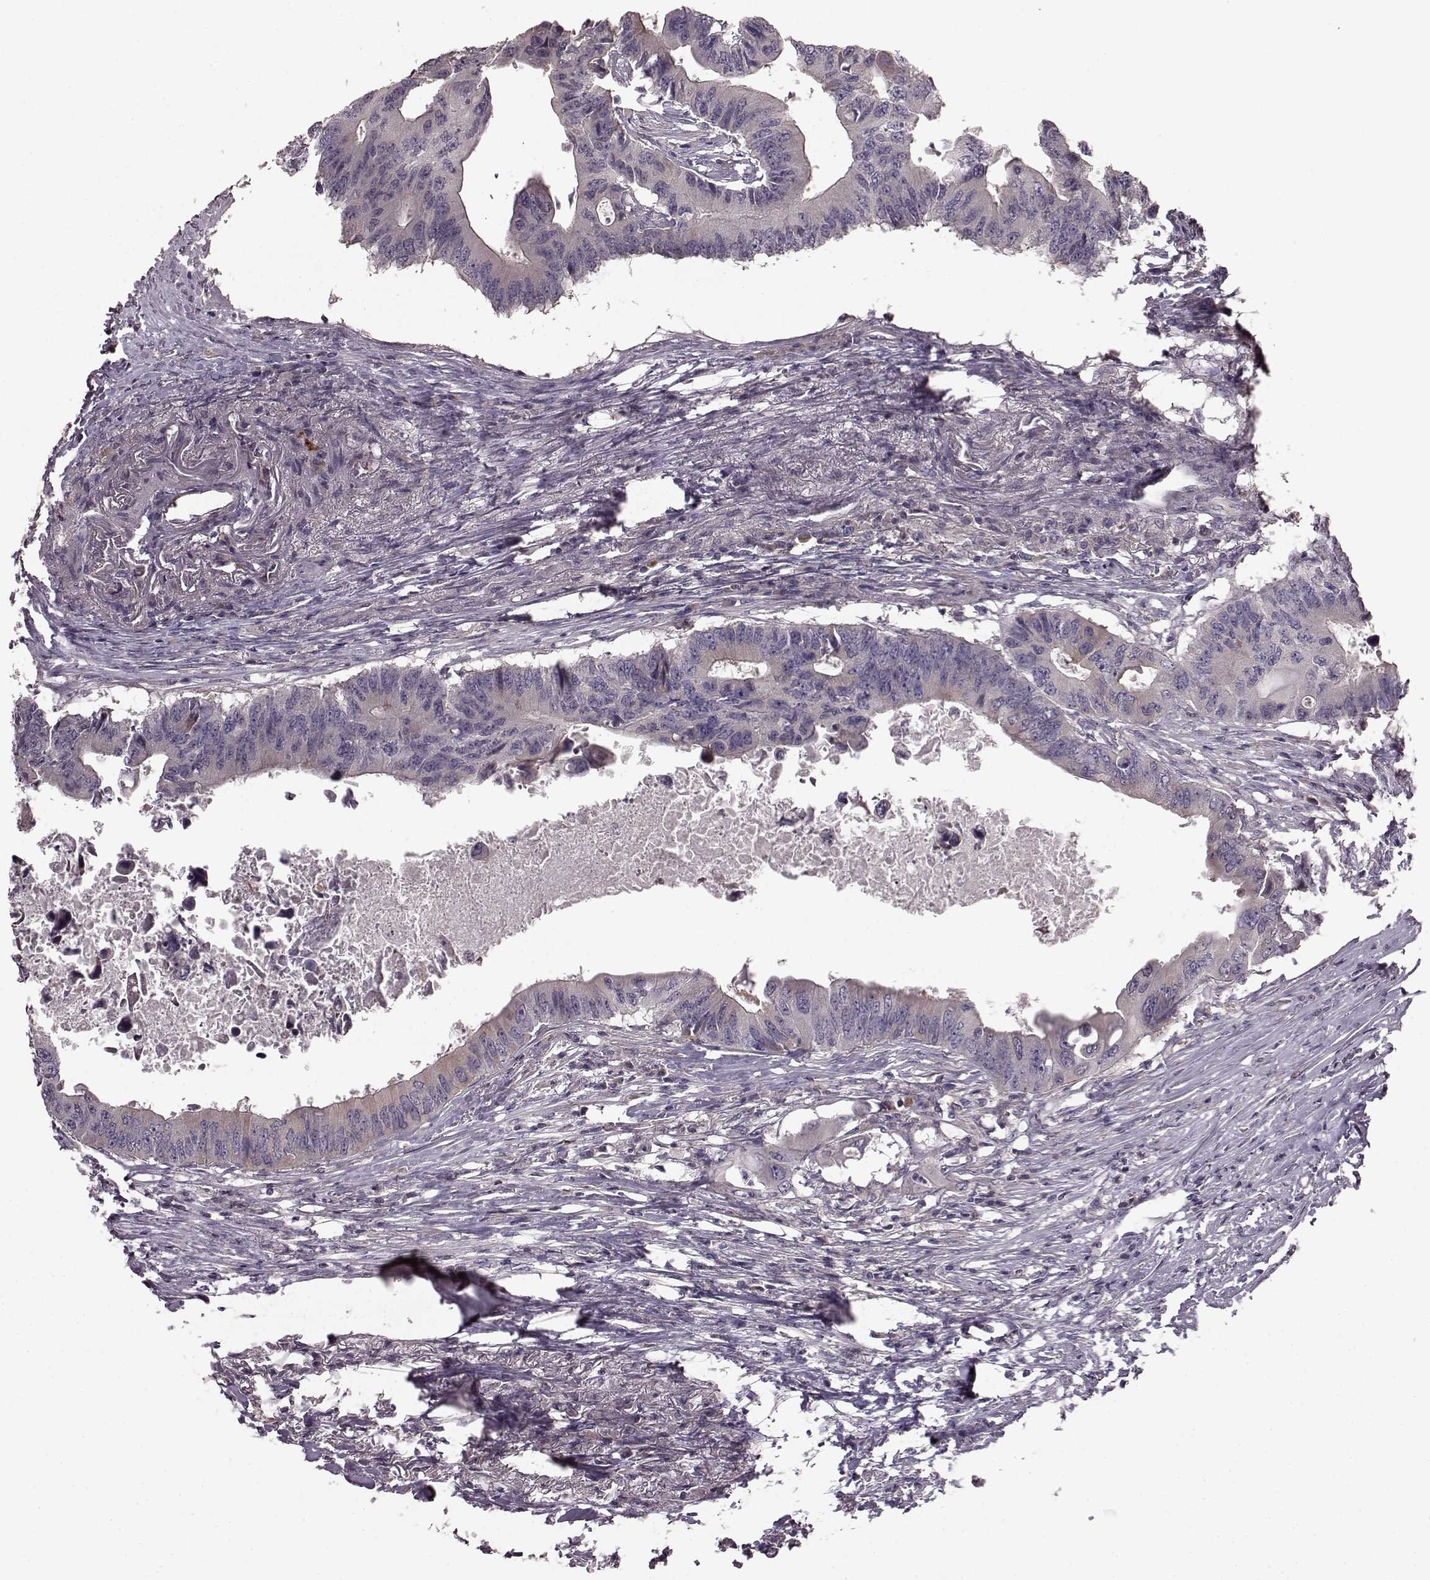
{"staining": {"intensity": "weak", "quantity": "<25%", "location": "cytoplasmic/membranous"}, "tissue": "colorectal cancer", "cell_type": "Tumor cells", "image_type": "cancer", "snomed": [{"axis": "morphology", "description": "Adenocarcinoma, NOS"}, {"axis": "topography", "description": "Colon"}], "caption": "The histopathology image exhibits no staining of tumor cells in colorectal cancer (adenocarcinoma).", "gene": "SLC52A3", "patient": {"sex": "male", "age": 71}}